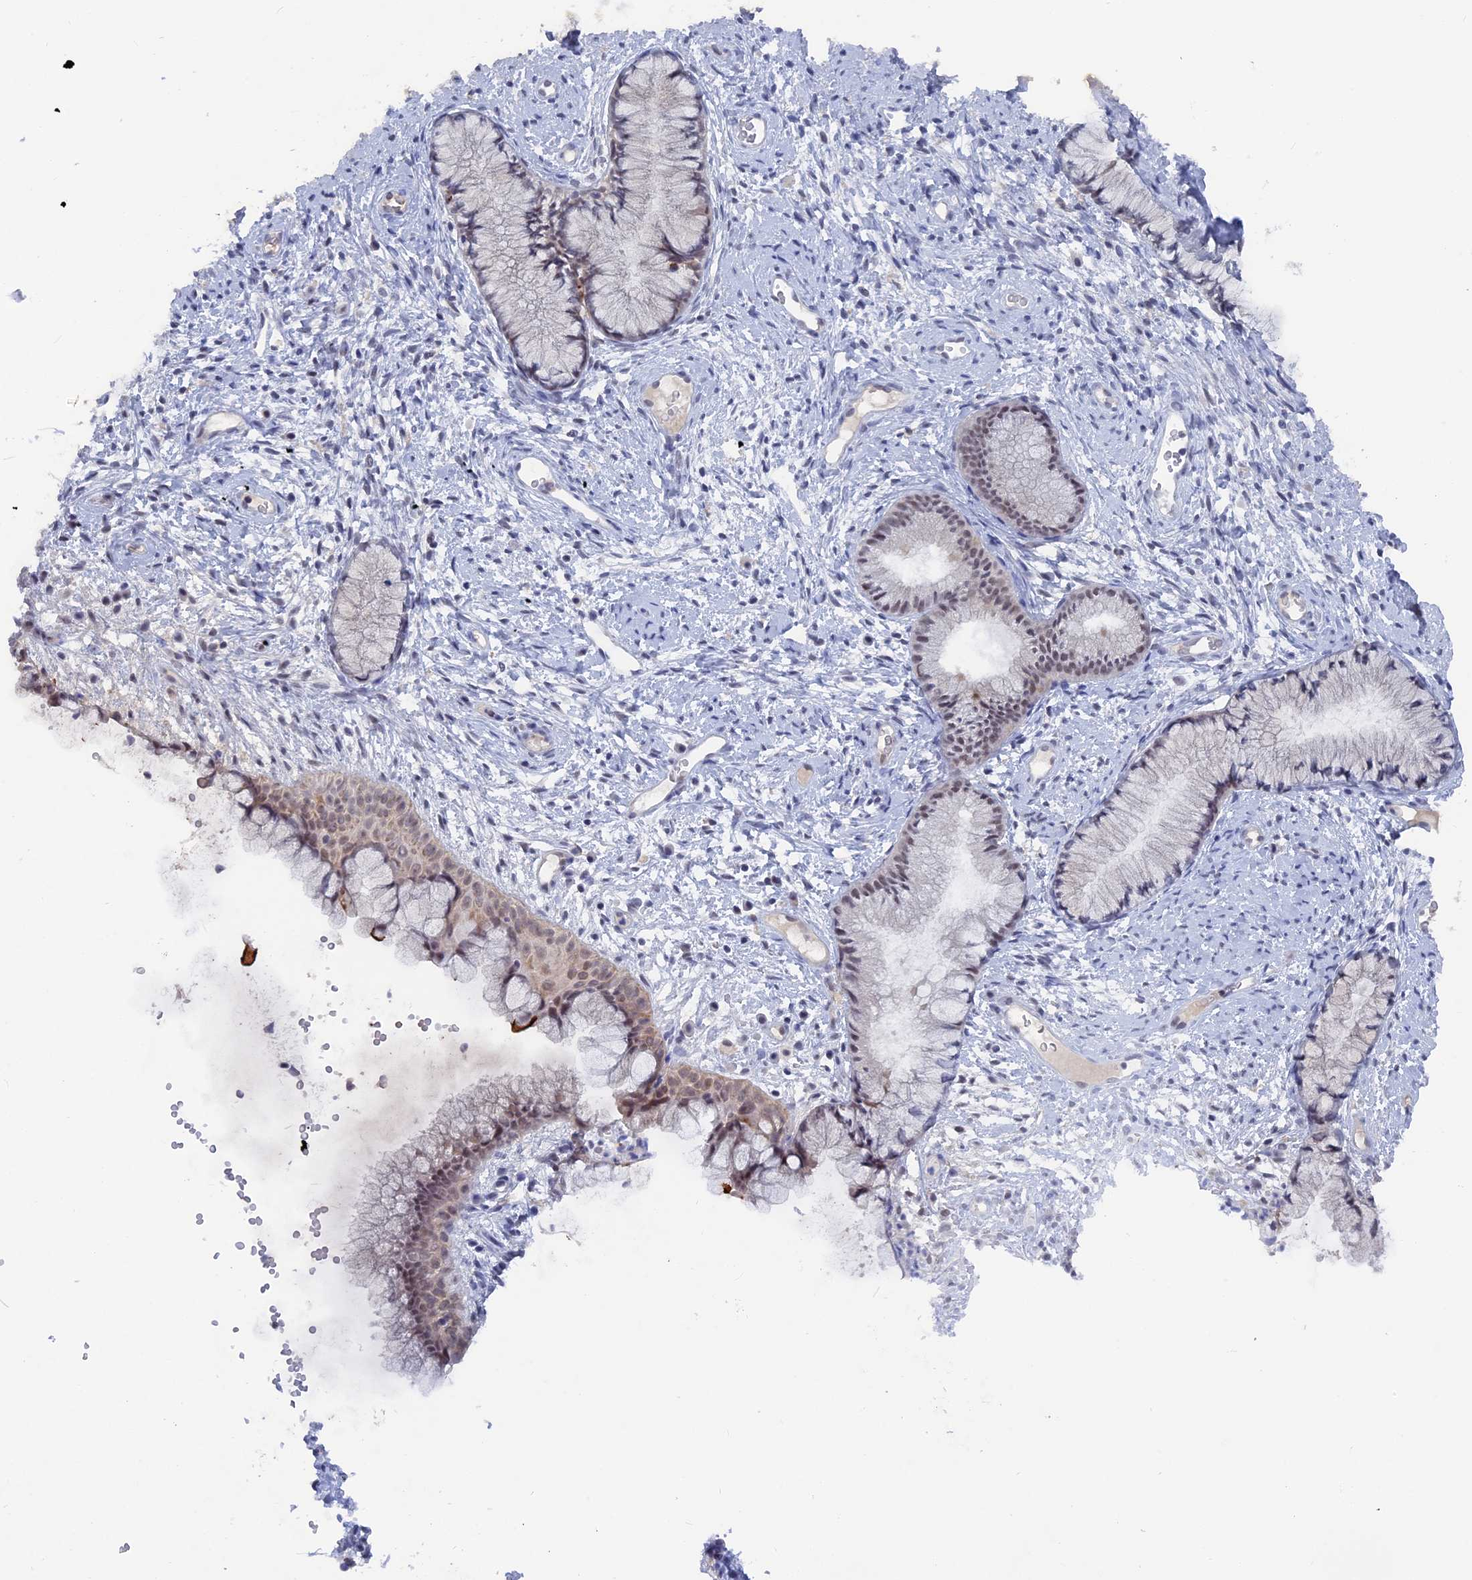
{"staining": {"intensity": "weak", "quantity": "<25%", "location": "nuclear"}, "tissue": "cervix", "cell_type": "Glandular cells", "image_type": "normal", "snomed": [{"axis": "morphology", "description": "Normal tissue, NOS"}, {"axis": "topography", "description": "Cervix"}], "caption": "The micrograph shows no staining of glandular cells in unremarkable cervix.", "gene": "BRD2", "patient": {"sex": "female", "age": 42}}